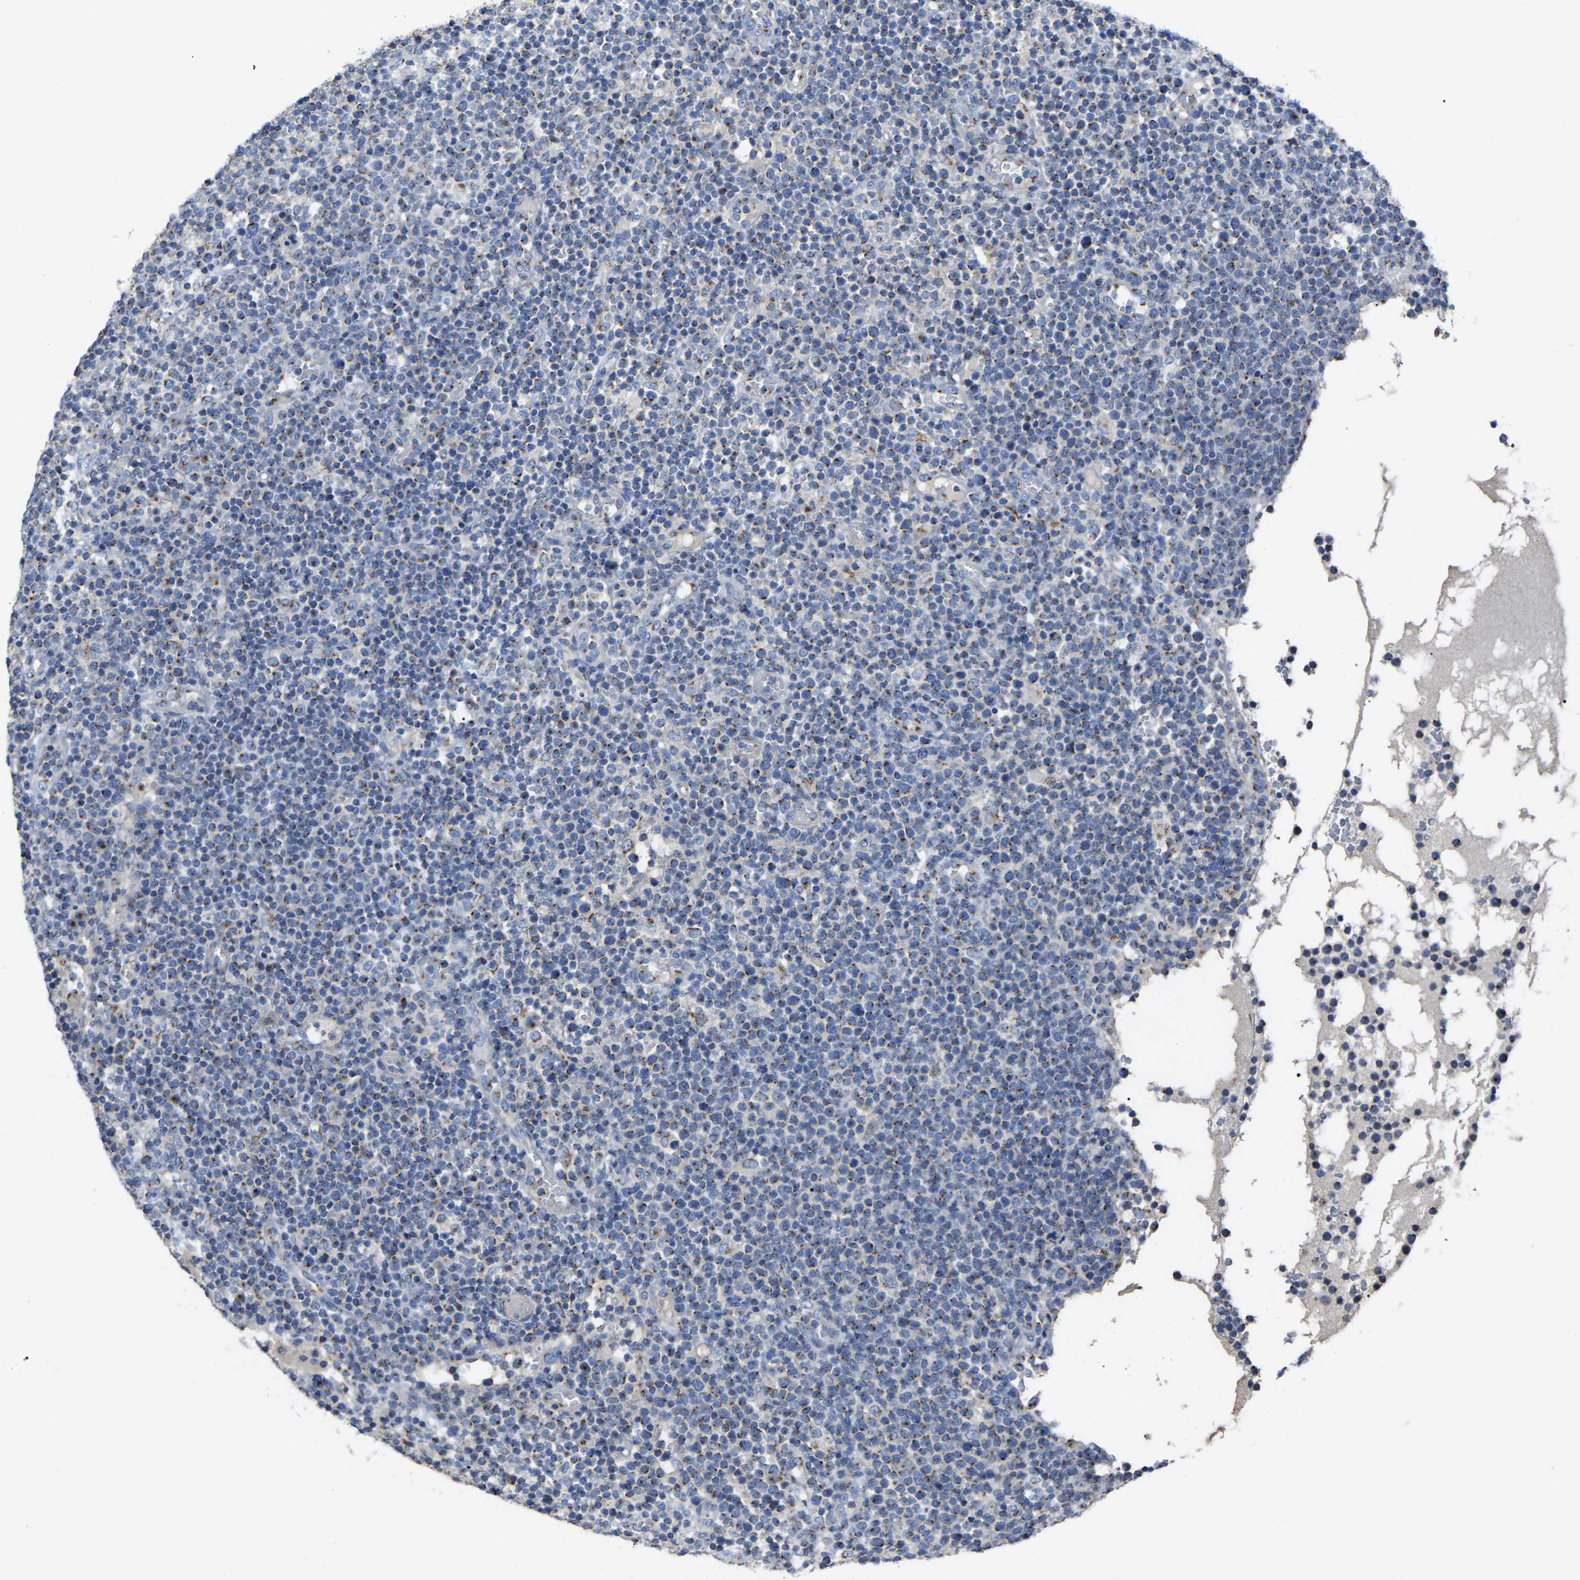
{"staining": {"intensity": "moderate", "quantity": "25%-75%", "location": "cytoplasmic/membranous"}, "tissue": "lymphoma", "cell_type": "Tumor cells", "image_type": "cancer", "snomed": [{"axis": "morphology", "description": "Malignant lymphoma, non-Hodgkin's type, High grade"}, {"axis": "topography", "description": "Lymph node"}], "caption": "Immunohistochemical staining of human malignant lymphoma, non-Hodgkin's type (high-grade) demonstrates medium levels of moderate cytoplasmic/membranous protein positivity in about 25%-75% of tumor cells. The staining was performed using DAB to visualize the protein expression in brown, while the nuclei were stained in blue with hematoxylin (Magnification: 20x).", "gene": "CANT1", "patient": {"sex": "male", "age": 61}}